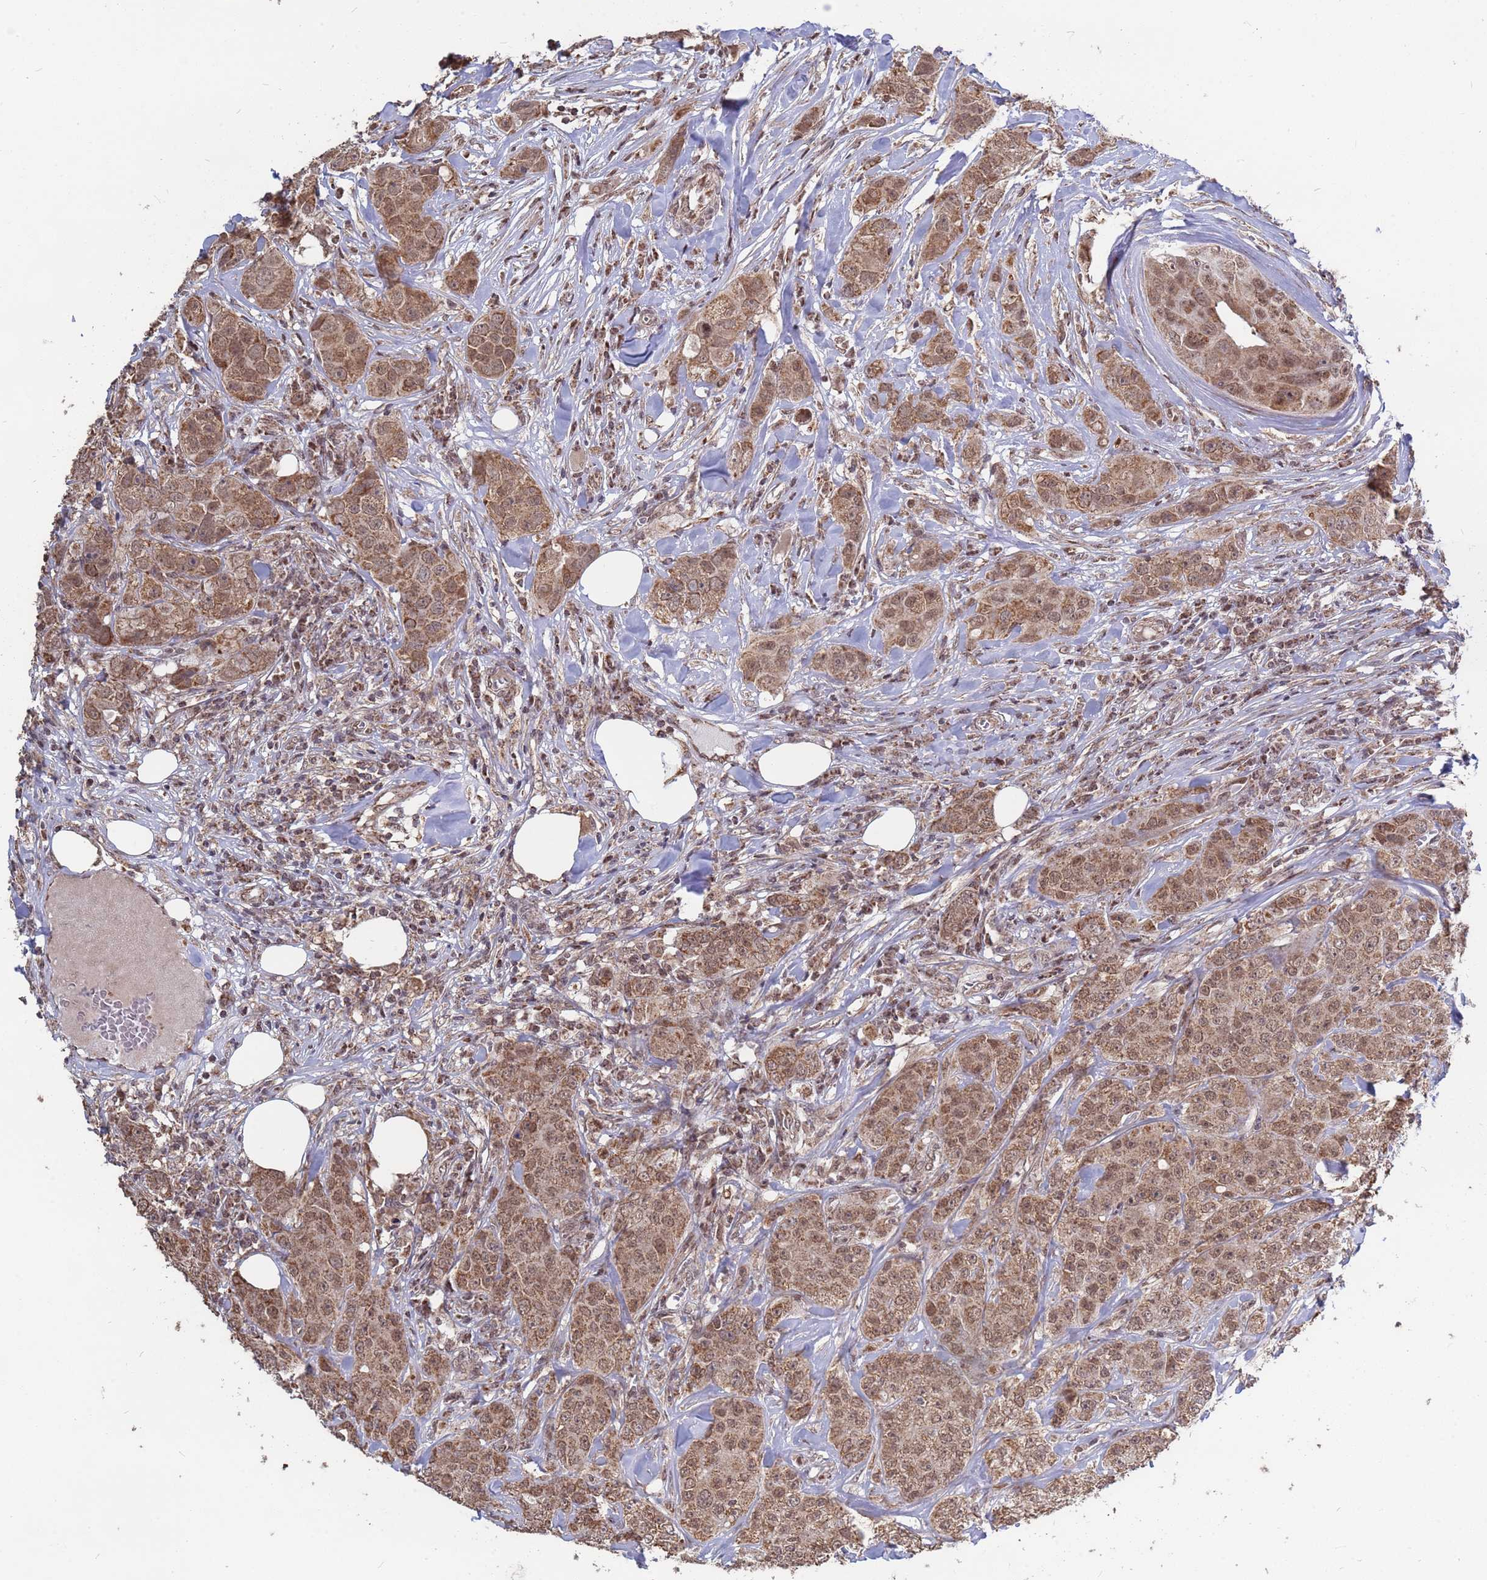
{"staining": {"intensity": "moderate", "quantity": ">75%", "location": "cytoplasmic/membranous,nuclear"}, "tissue": "breast cancer", "cell_type": "Tumor cells", "image_type": "cancer", "snomed": [{"axis": "morphology", "description": "Duct carcinoma"}, {"axis": "topography", "description": "Breast"}], "caption": "An image showing moderate cytoplasmic/membranous and nuclear staining in about >75% of tumor cells in invasive ductal carcinoma (breast), as visualized by brown immunohistochemical staining.", "gene": "DENND2B", "patient": {"sex": "female", "age": 43}}